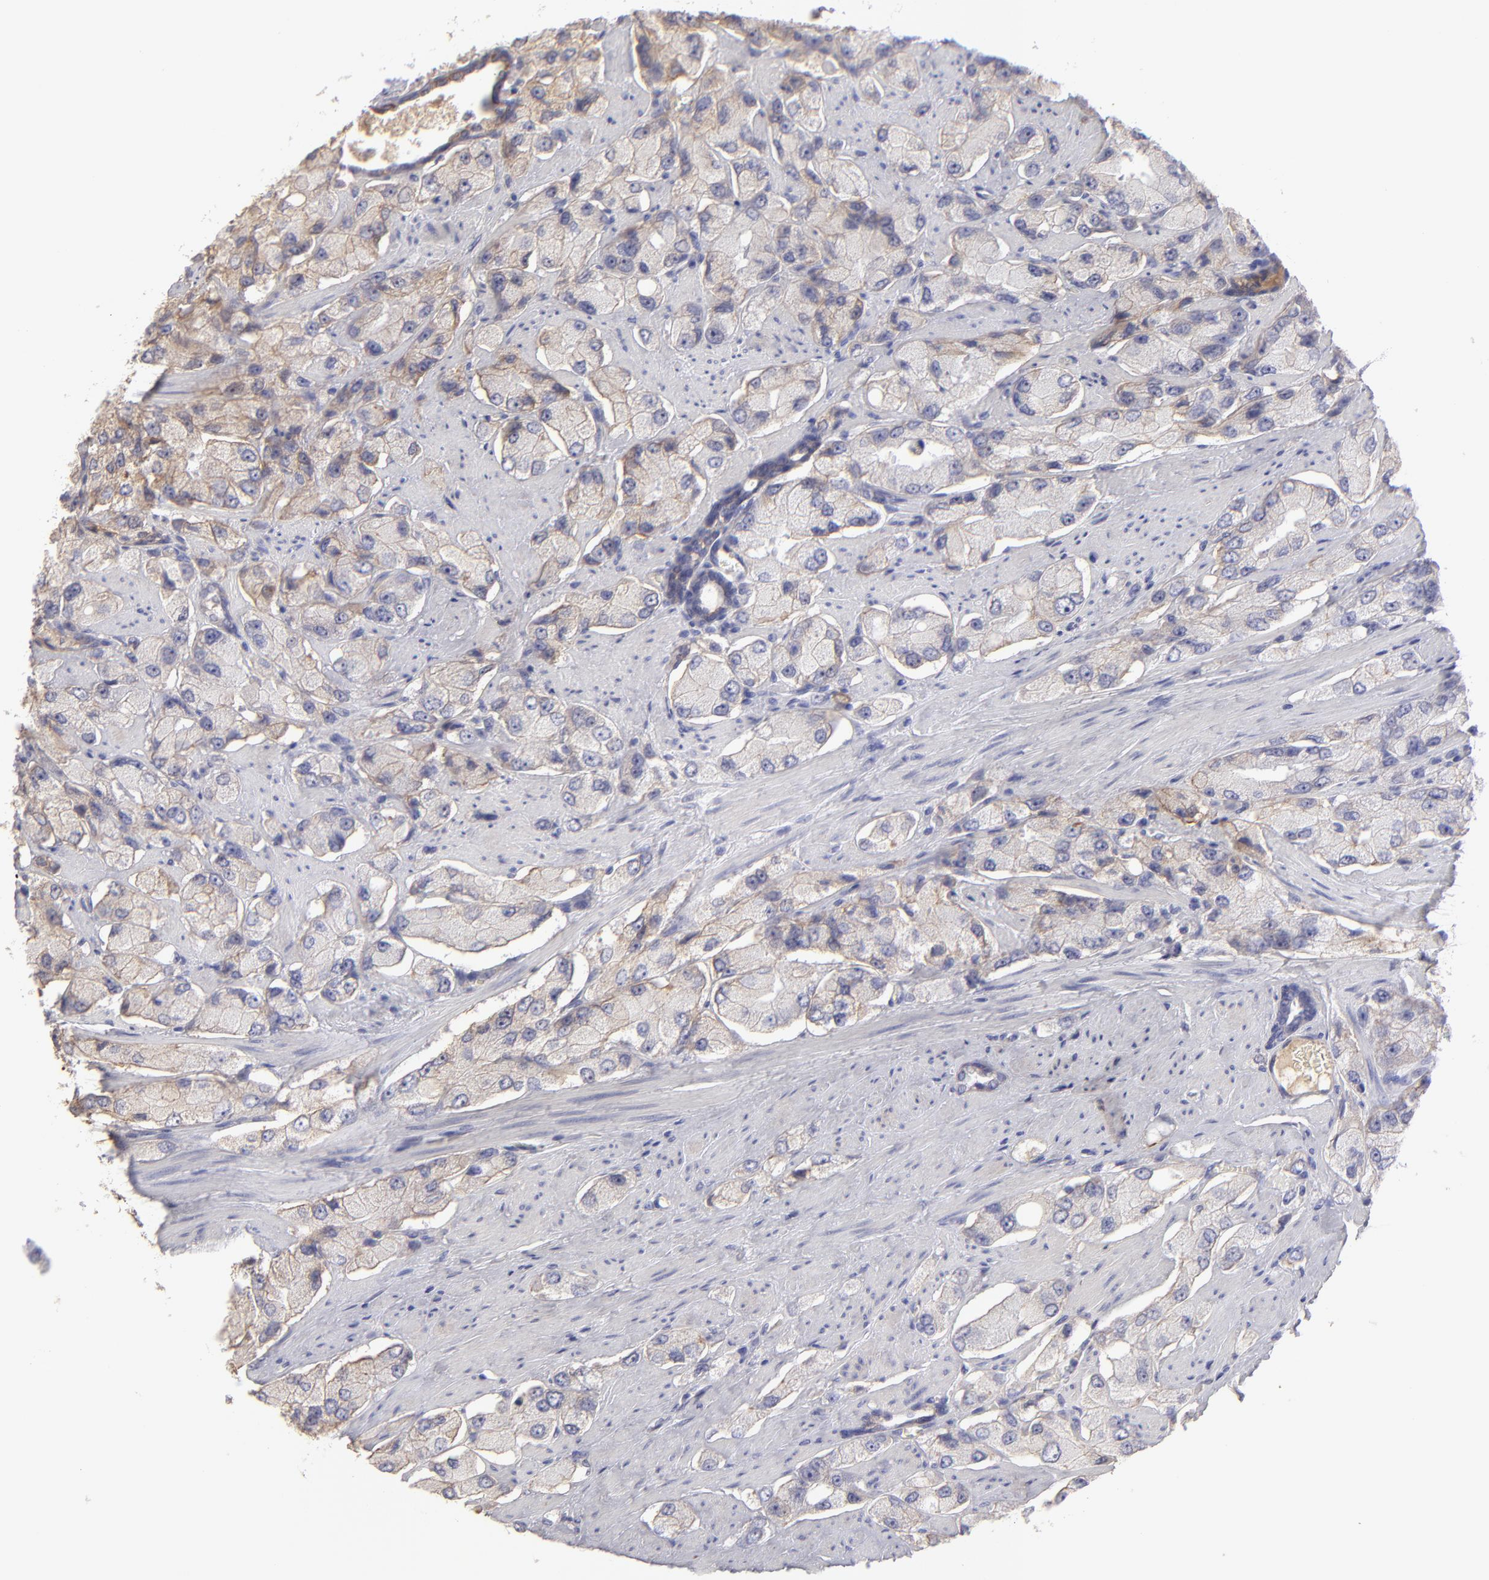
{"staining": {"intensity": "negative", "quantity": "none", "location": "none"}, "tissue": "prostate cancer", "cell_type": "Tumor cells", "image_type": "cancer", "snomed": [{"axis": "morphology", "description": "Adenocarcinoma, High grade"}, {"axis": "topography", "description": "Prostate"}], "caption": "Tumor cells show no significant protein positivity in prostate cancer.", "gene": "ABCC4", "patient": {"sex": "male", "age": 58}}